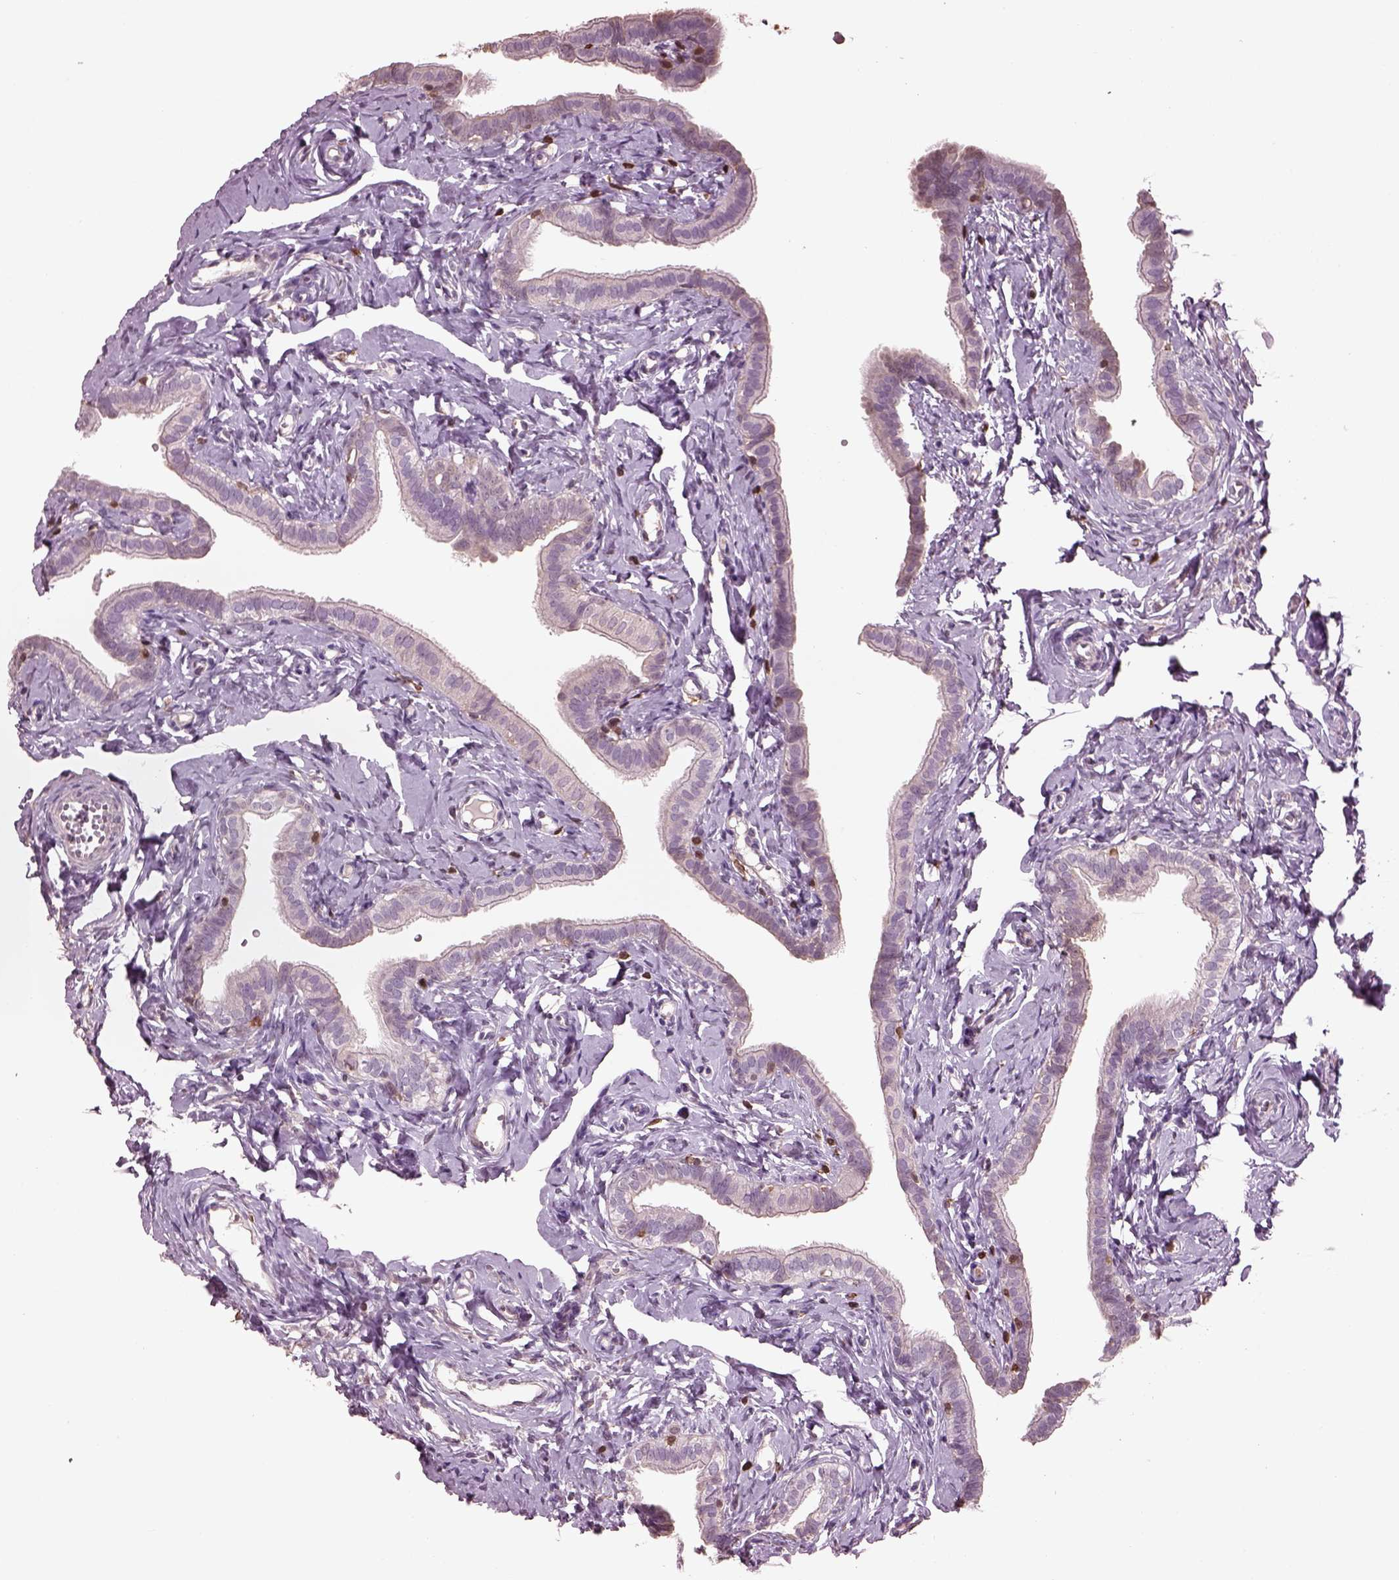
{"staining": {"intensity": "negative", "quantity": "none", "location": "none"}, "tissue": "fallopian tube", "cell_type": "Glandular cells", "image_type": "normal", "snomed": [{"axis": "morphology", "description": "Normal tissue, NOS"}, {"axis": "topography", "description": "Fallopian tube"}], "caption": "DAB (3,3'-diaminobenzidine) immunohistochemical staining of unremarkable fallopian tube displays no significant expression in glandular cells. Nuclei are stained in blue.", "gene": "IL31RA", "patient": {"sex": "female", "age": 41}}